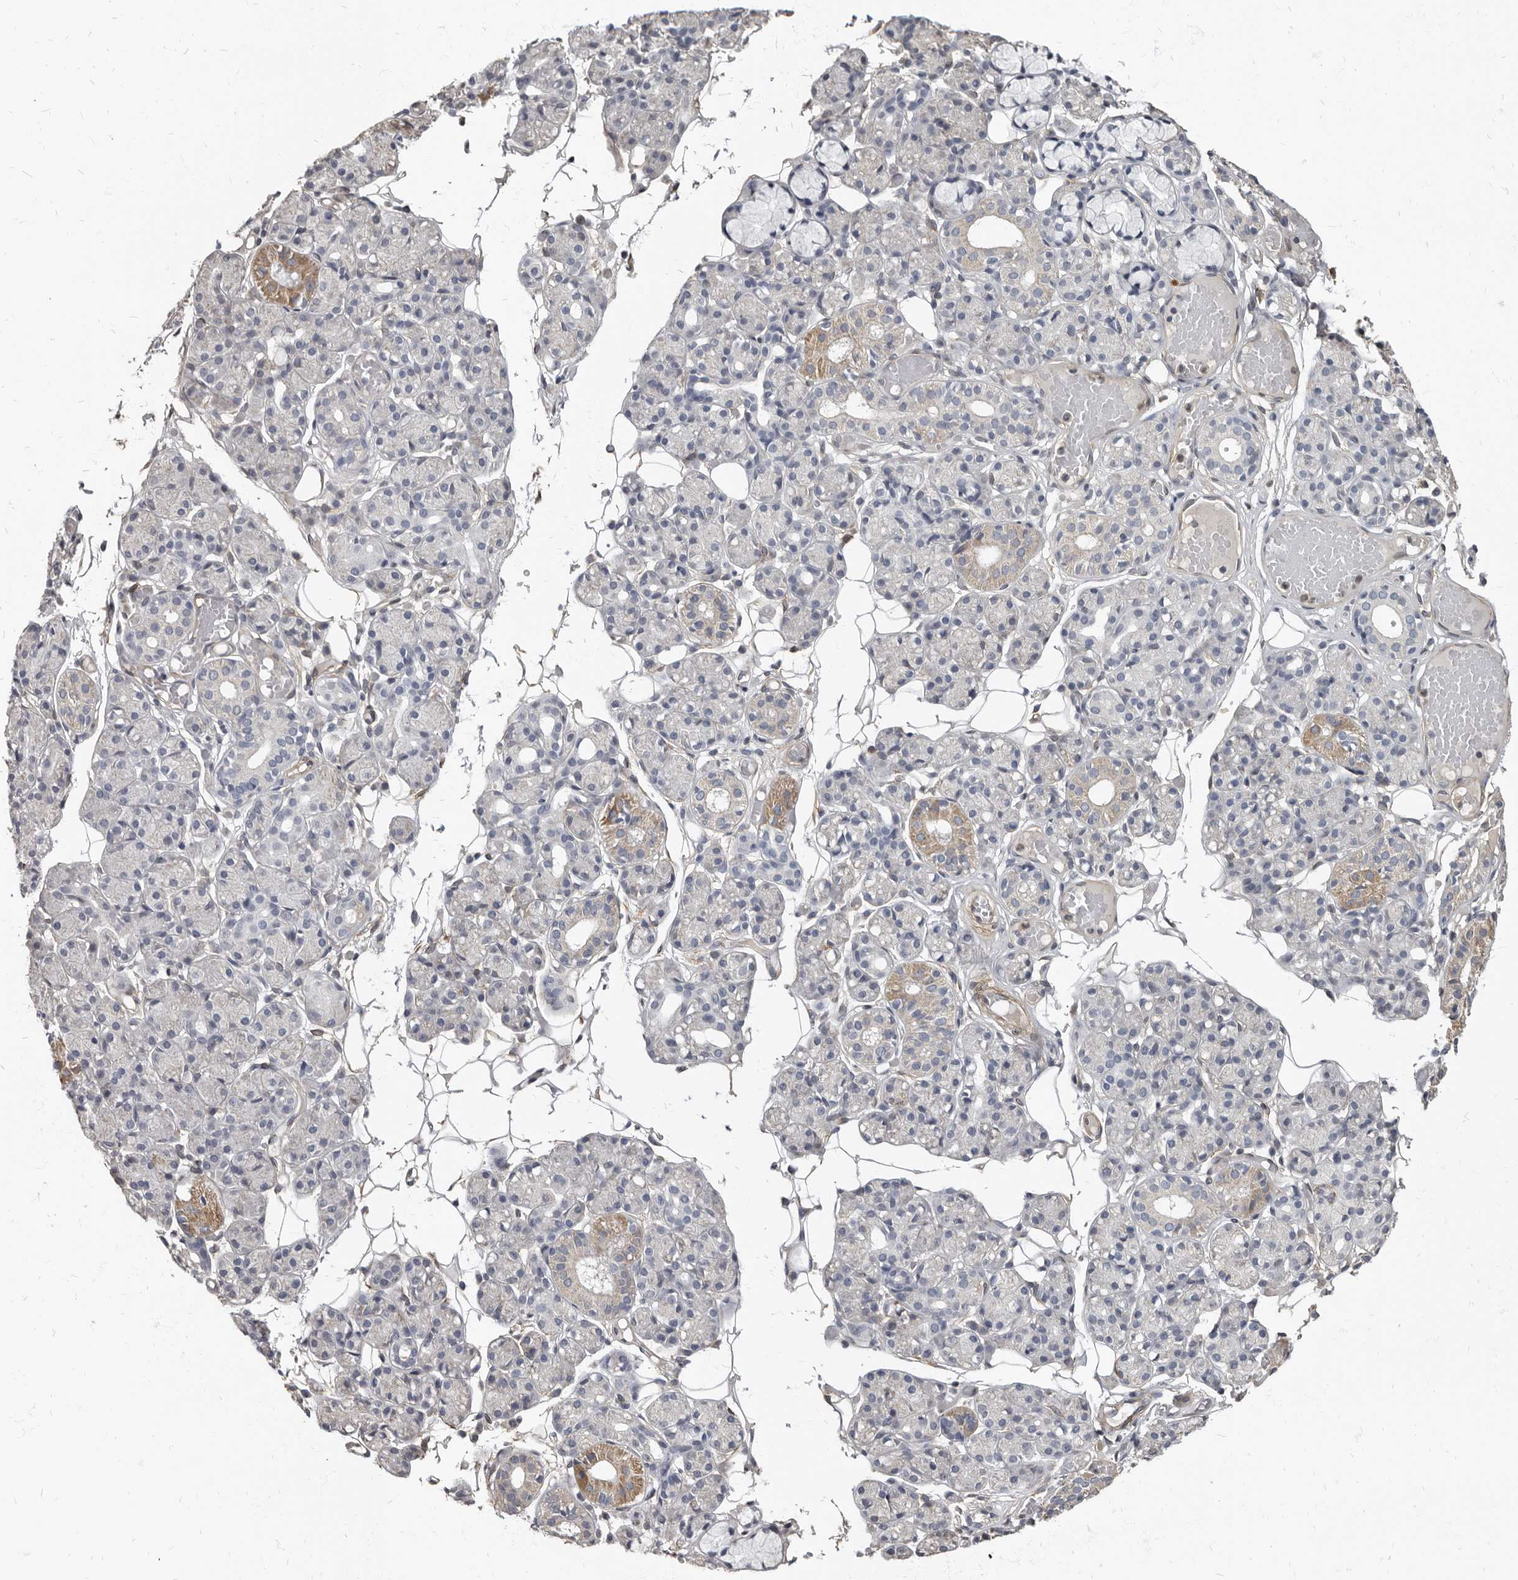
{"staining": {"intensity": "moderate", "quantity": "<25%", "location": "cytoplasmic/membranous"}, "tissue": "salivary gland", "cell_type": "Glandular cells", "image_type": "normal", "snomed": [{"axis": "morphology", "description": "Normal tissue, NOS"}, {"axis": "topography", "description": "Salivary gland"}], "caption": "Glandular cells show low levels of moderate cytoplasmic/membranous expression in approximately <25% of cells in normal salivary gland. (IHC, brightfield microscopy, high magnification).", "gene": "MRGPRF", "patient": {"sex": "male", "age": 63}}